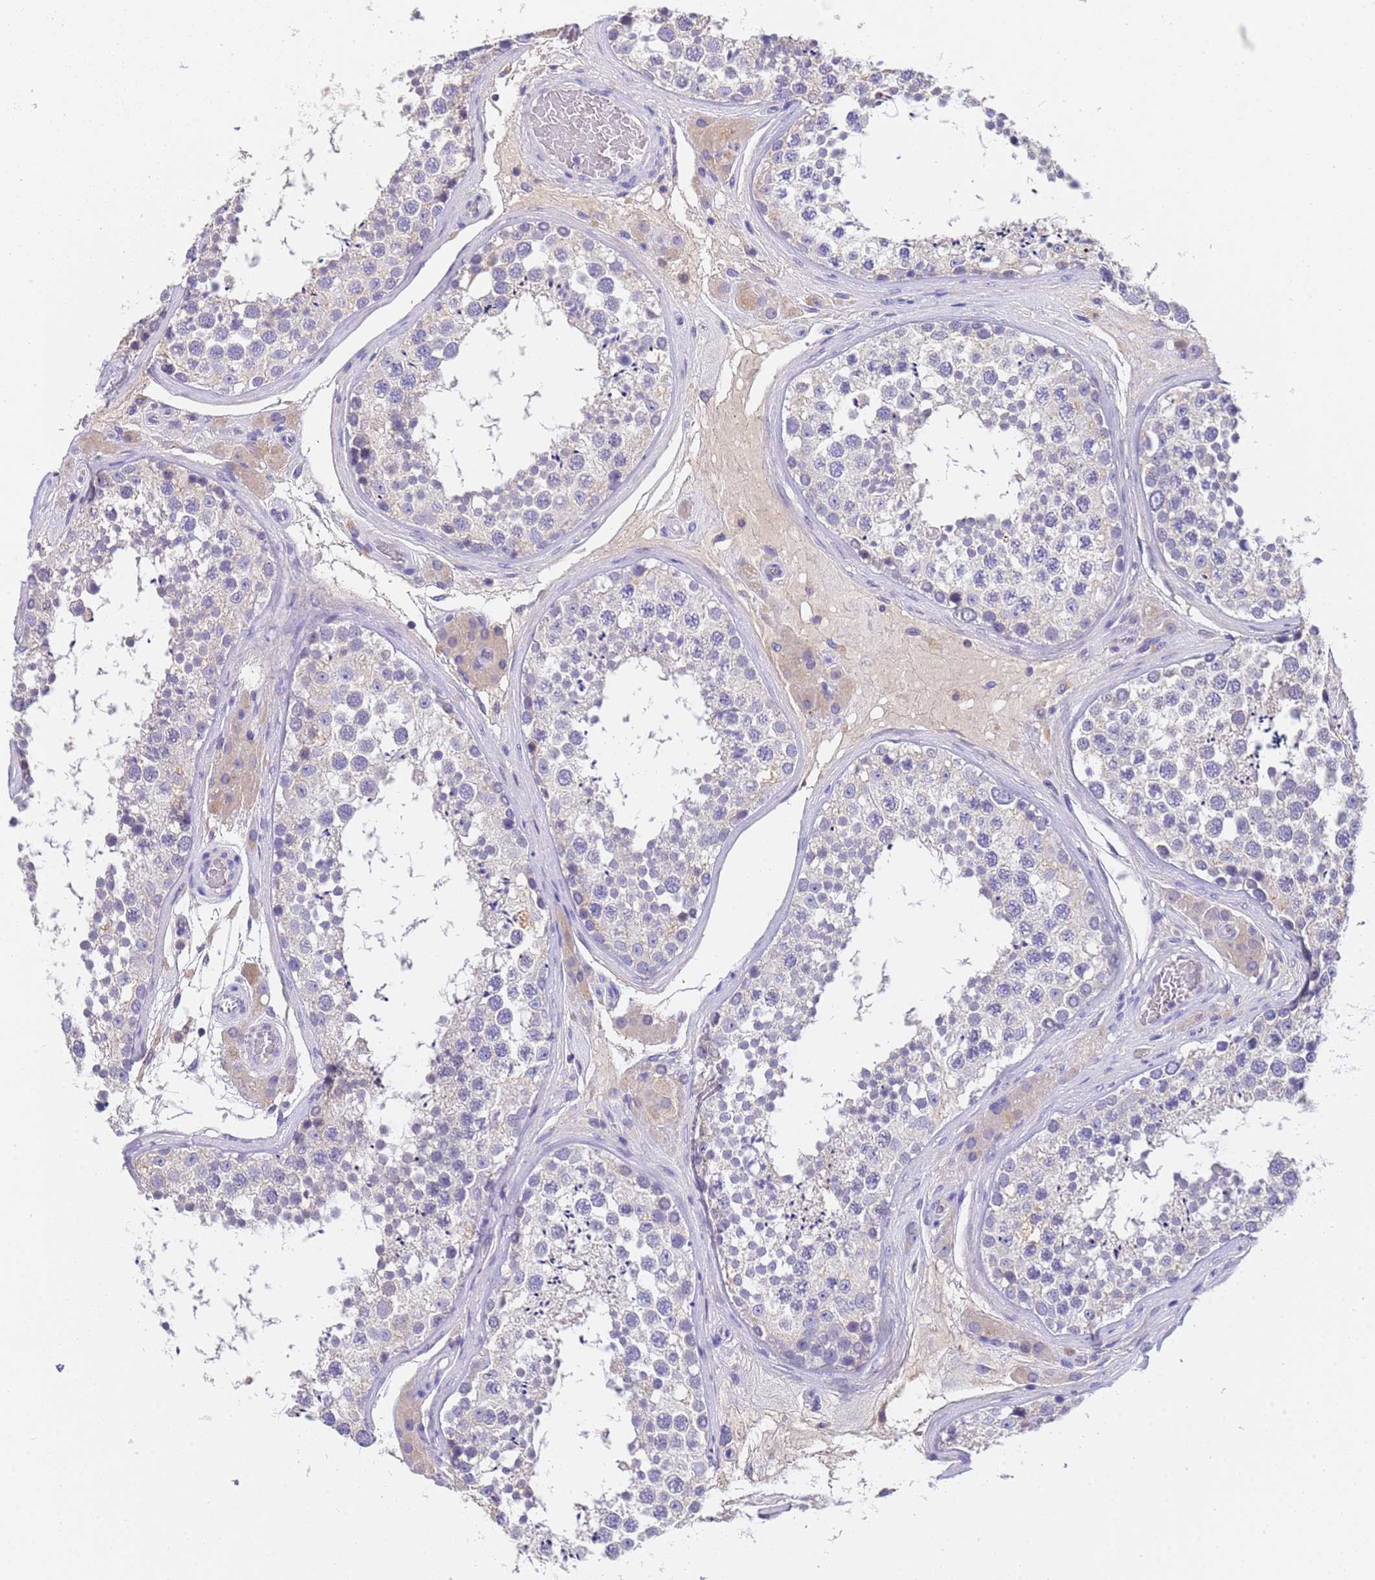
{"staining": {"intensity": "negative", "quantity": "none", "location": "none"}, "tissue": "testis", "cell_type": "Cells in seminiferous ducts", "image_type": "normal", "snomed": [{"axis": "morphology", "description": "Normal tissue, NOS"}, {"axis": "topography", "description": "Testis"}], "caption": "Unremarkable testis was stained to show a protein in brown. There is no significant positivity in cells in seminiferous ducts.", "gene": "SLC24A3", "patient": {"sex": "male", "age": 46}}